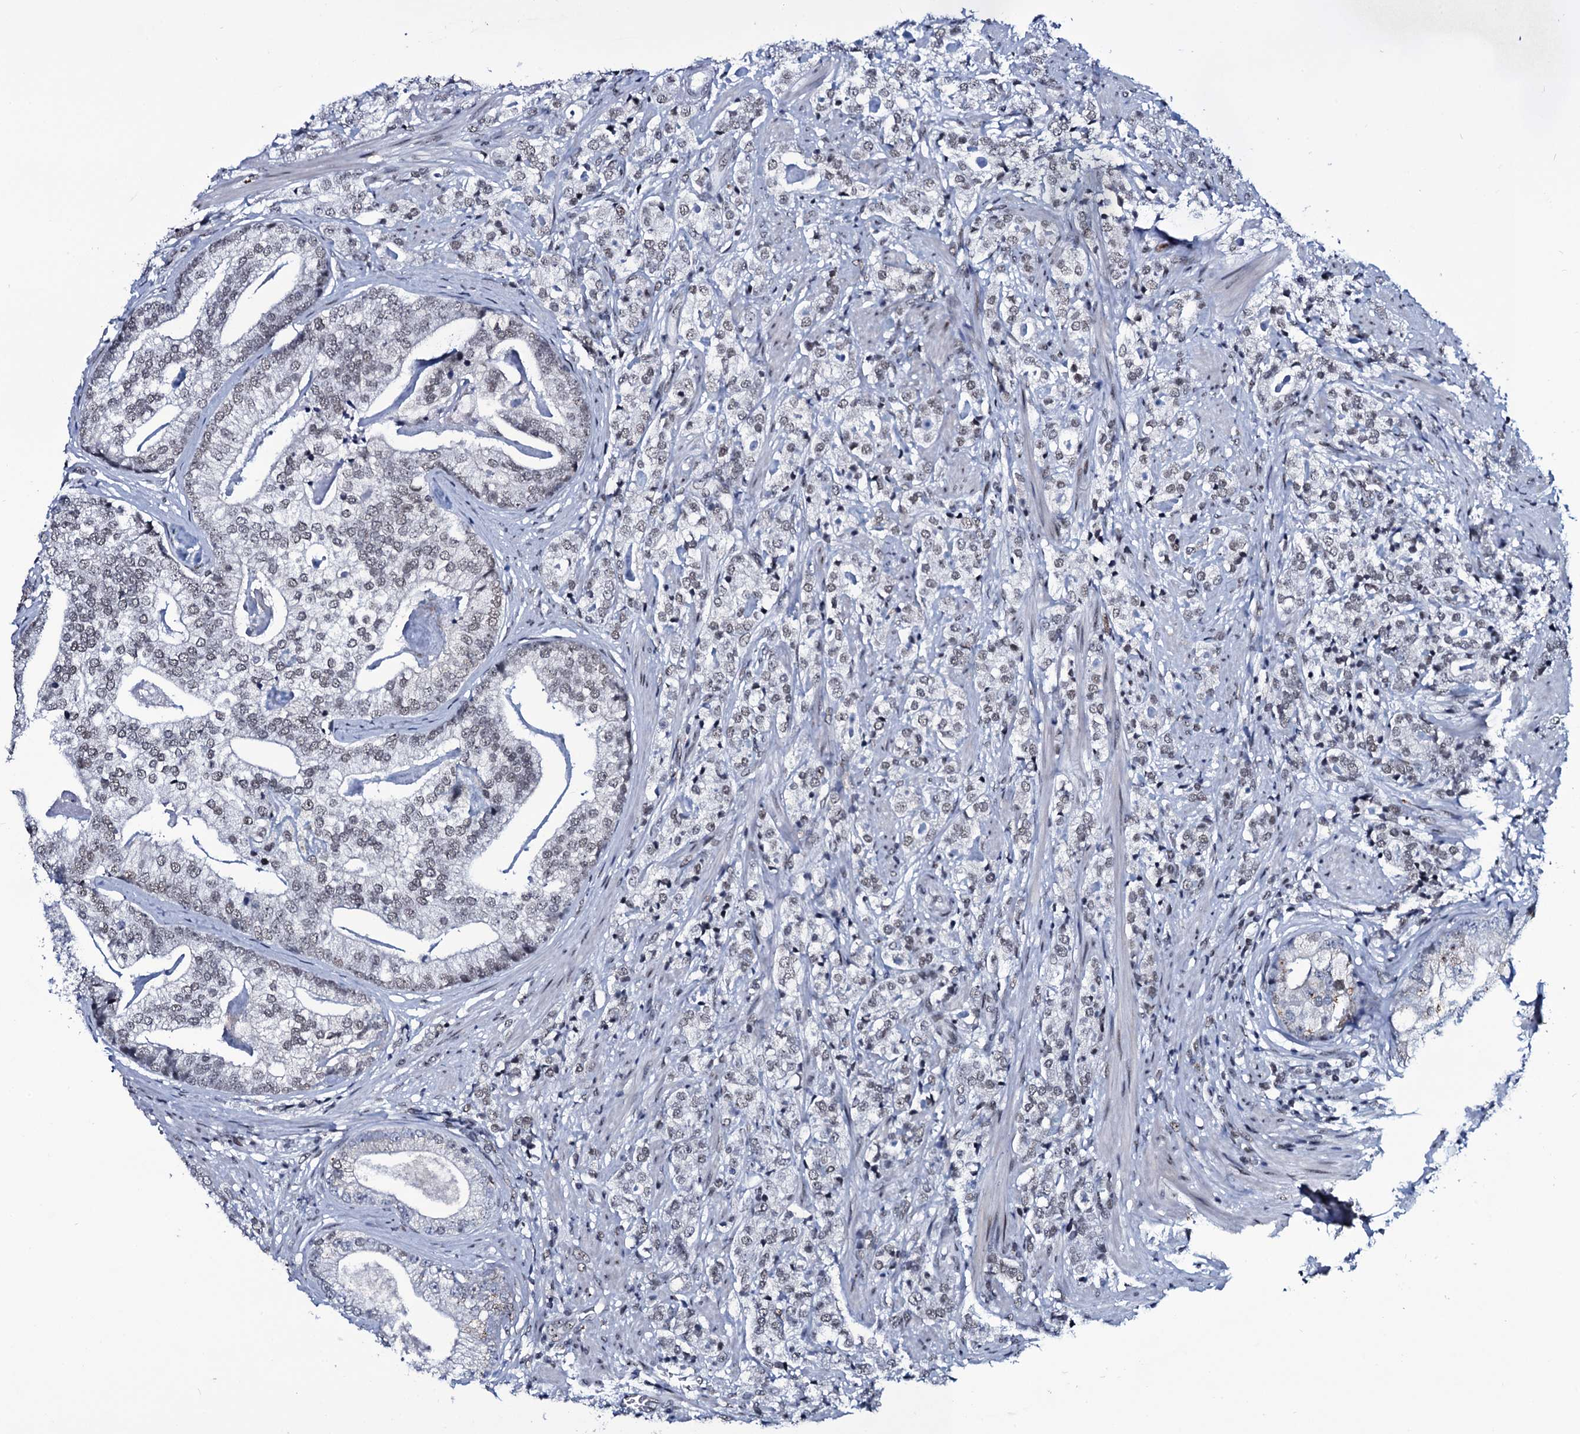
{"staining": {"intensity": "negative", "quantity": "none", "location": "none"}, "tissue": "prostate cancer", "cell_type": "Tumor cells", "image_type": "cancer", "snomed": [{"axis": "morphology", "description": "Adenocarcinoma, High grade"}, {"axis": "topography", "description": "Prostate"}], "caption": "IHC of human prostate cancer exhibits no positivity in tumor cells.", "gene": "ZMIZ2", "patient": {"sex": "male", "age": 69}}